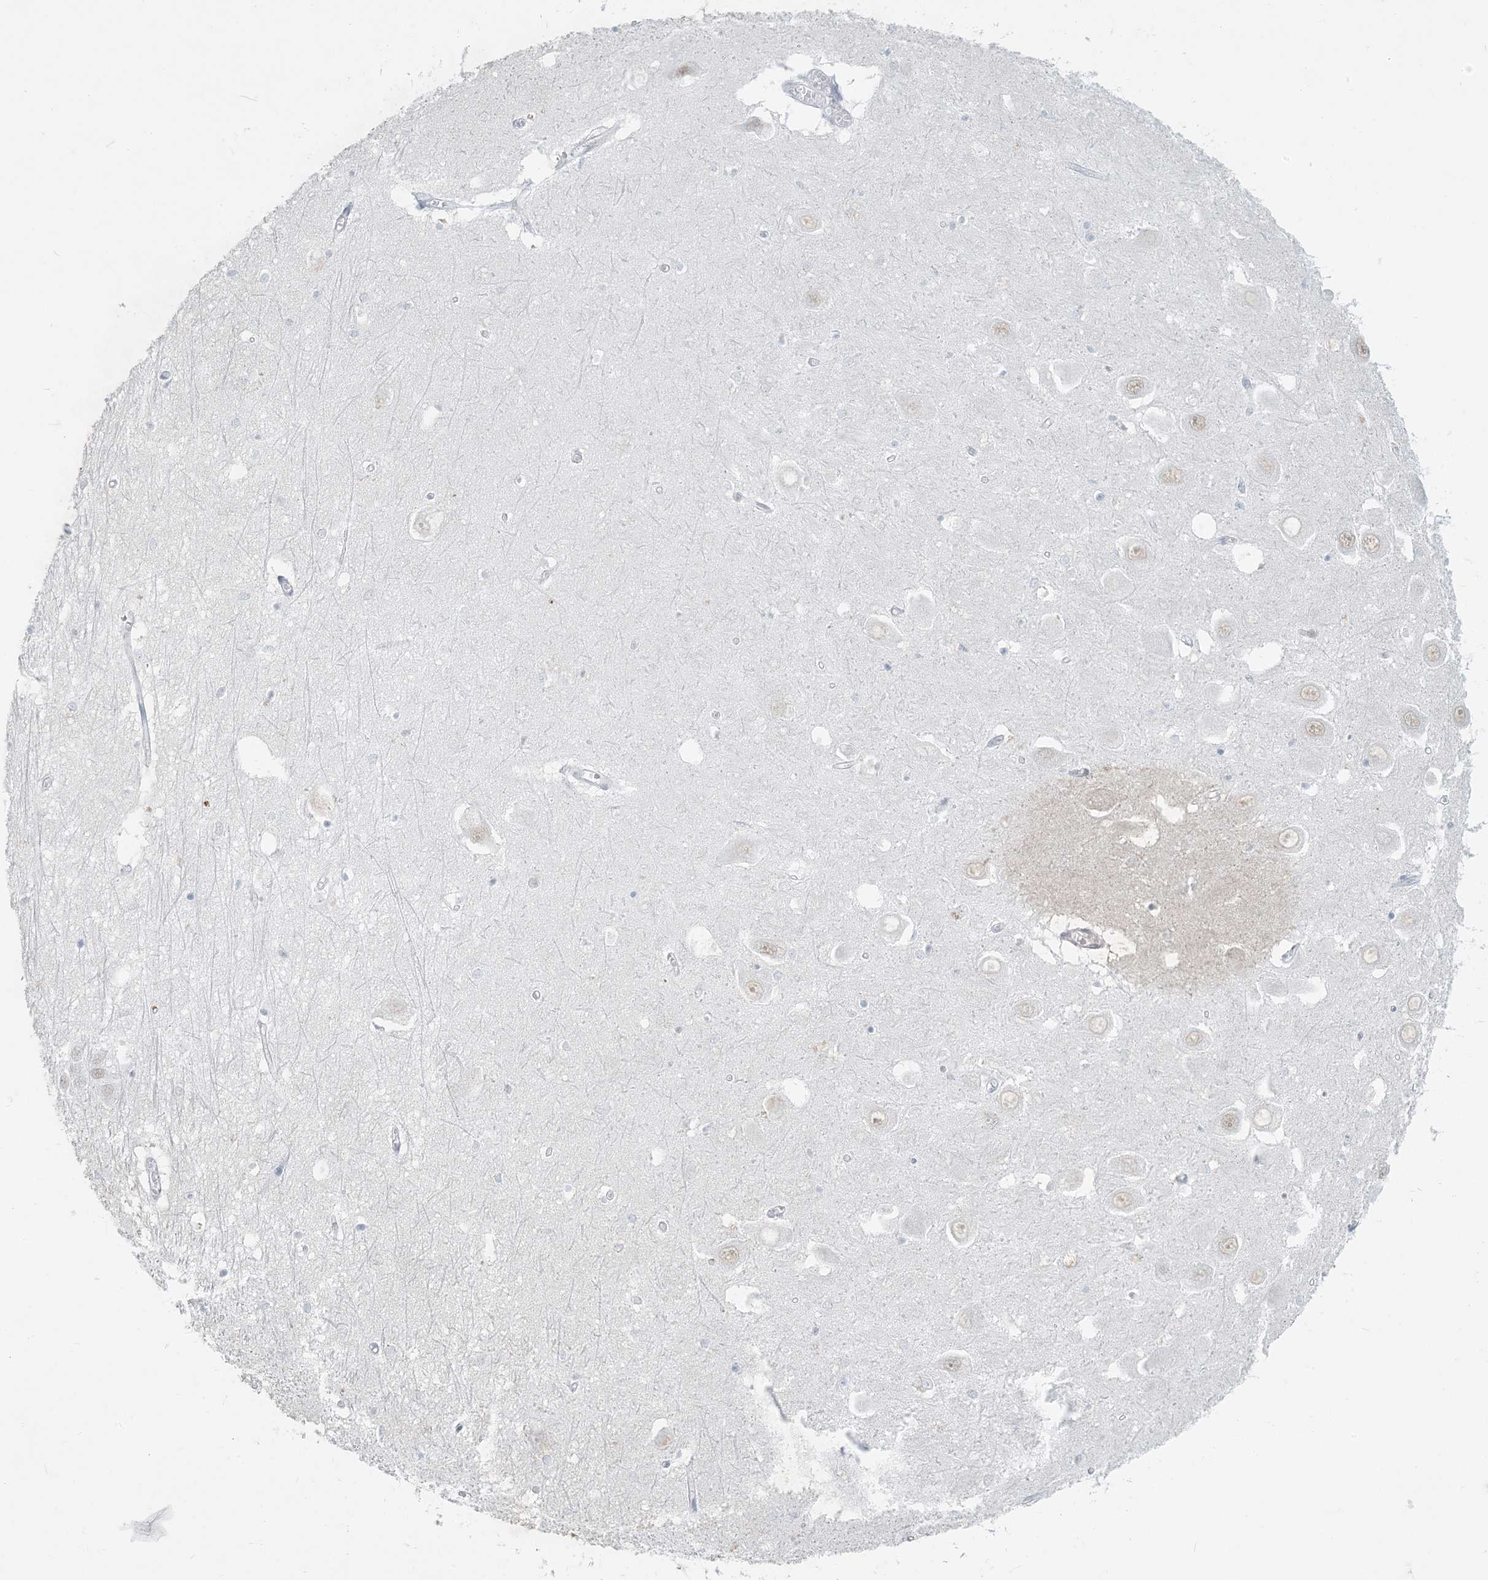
{"staining": {"intensity": "negative", "quantity": "none", "location": "none"}, "tissue": "hippocampus", "cell_type": "Glial cells", "image_type": "normal", "snomed": [{"axis": "morphology", "description": "Normal tissue, NOS"}, {"axis": "topography", "description": "Hippocampus"}], "caption": "Histopathology image shows no significant protein expression in glial cells of normal hippocampus.", "gene": "SCML1", "patient": {"sex": "male", "age": 70}}